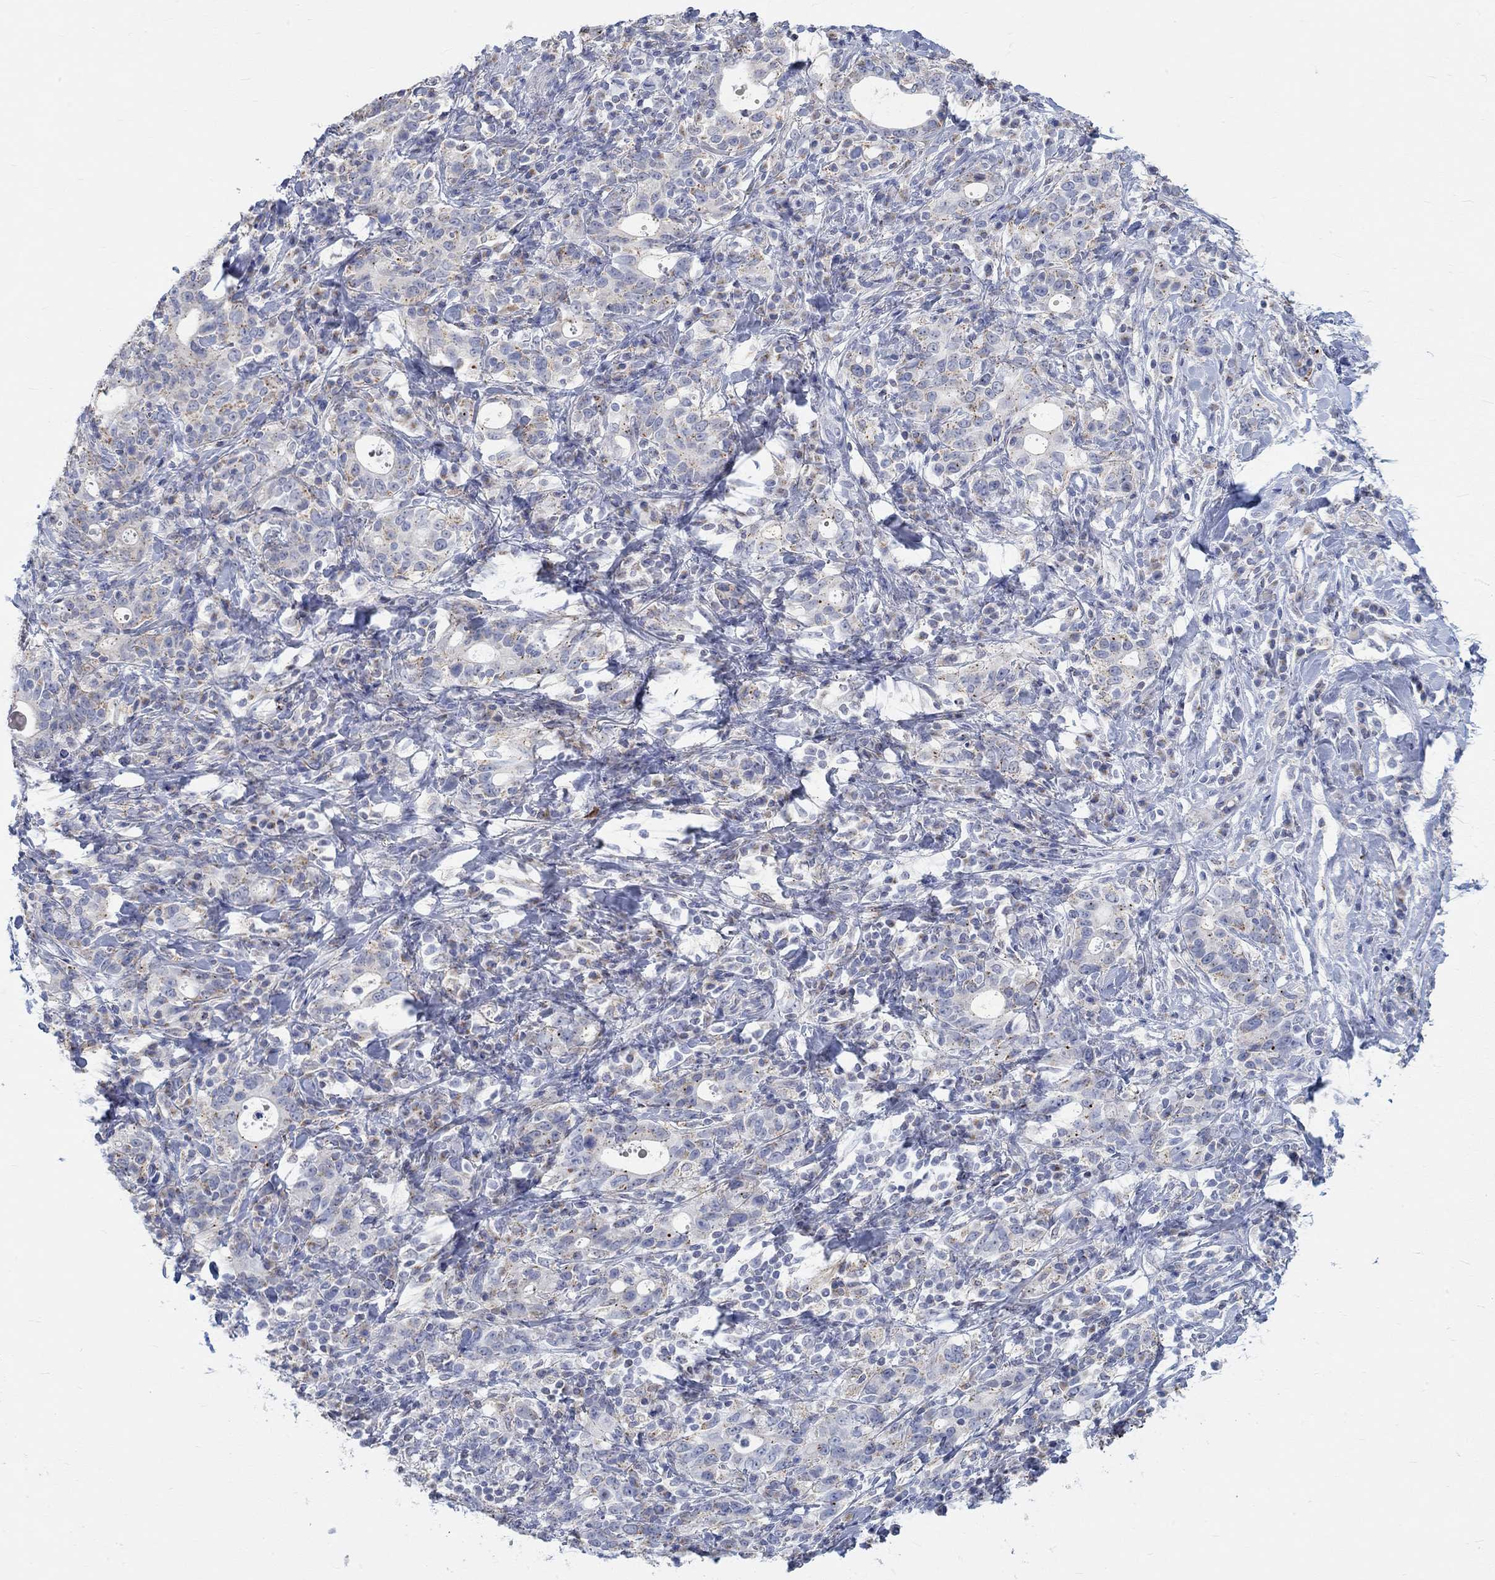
{"staining": {"intensity": "moderate", "quantity": "25%-75%", "location": "cytoplasmic/membranous"}, "tissue": "stomach cancer", "cell_type": "Tumor cells", "image_type": "cancer", "snomed": [{"axis": "morphology", "description": "Adenocarcinoma, NOS"}, {"axis": "topography", "description": "Stomach"}], "caption": "Immunohistochemistry (IHC) micrograph of neoplastic tissue: human adenocarcinoma (stomach) stained using immunohistochemistry (IHC) exhibits medium levels of moderate protein expression localized specifically in the cytoplasmic/membranous of tumor cells, appearing as a cytoplasmic/membranous brown color.", "gene": "NAV3", "patient": {"sex": "male", "age": 79}}